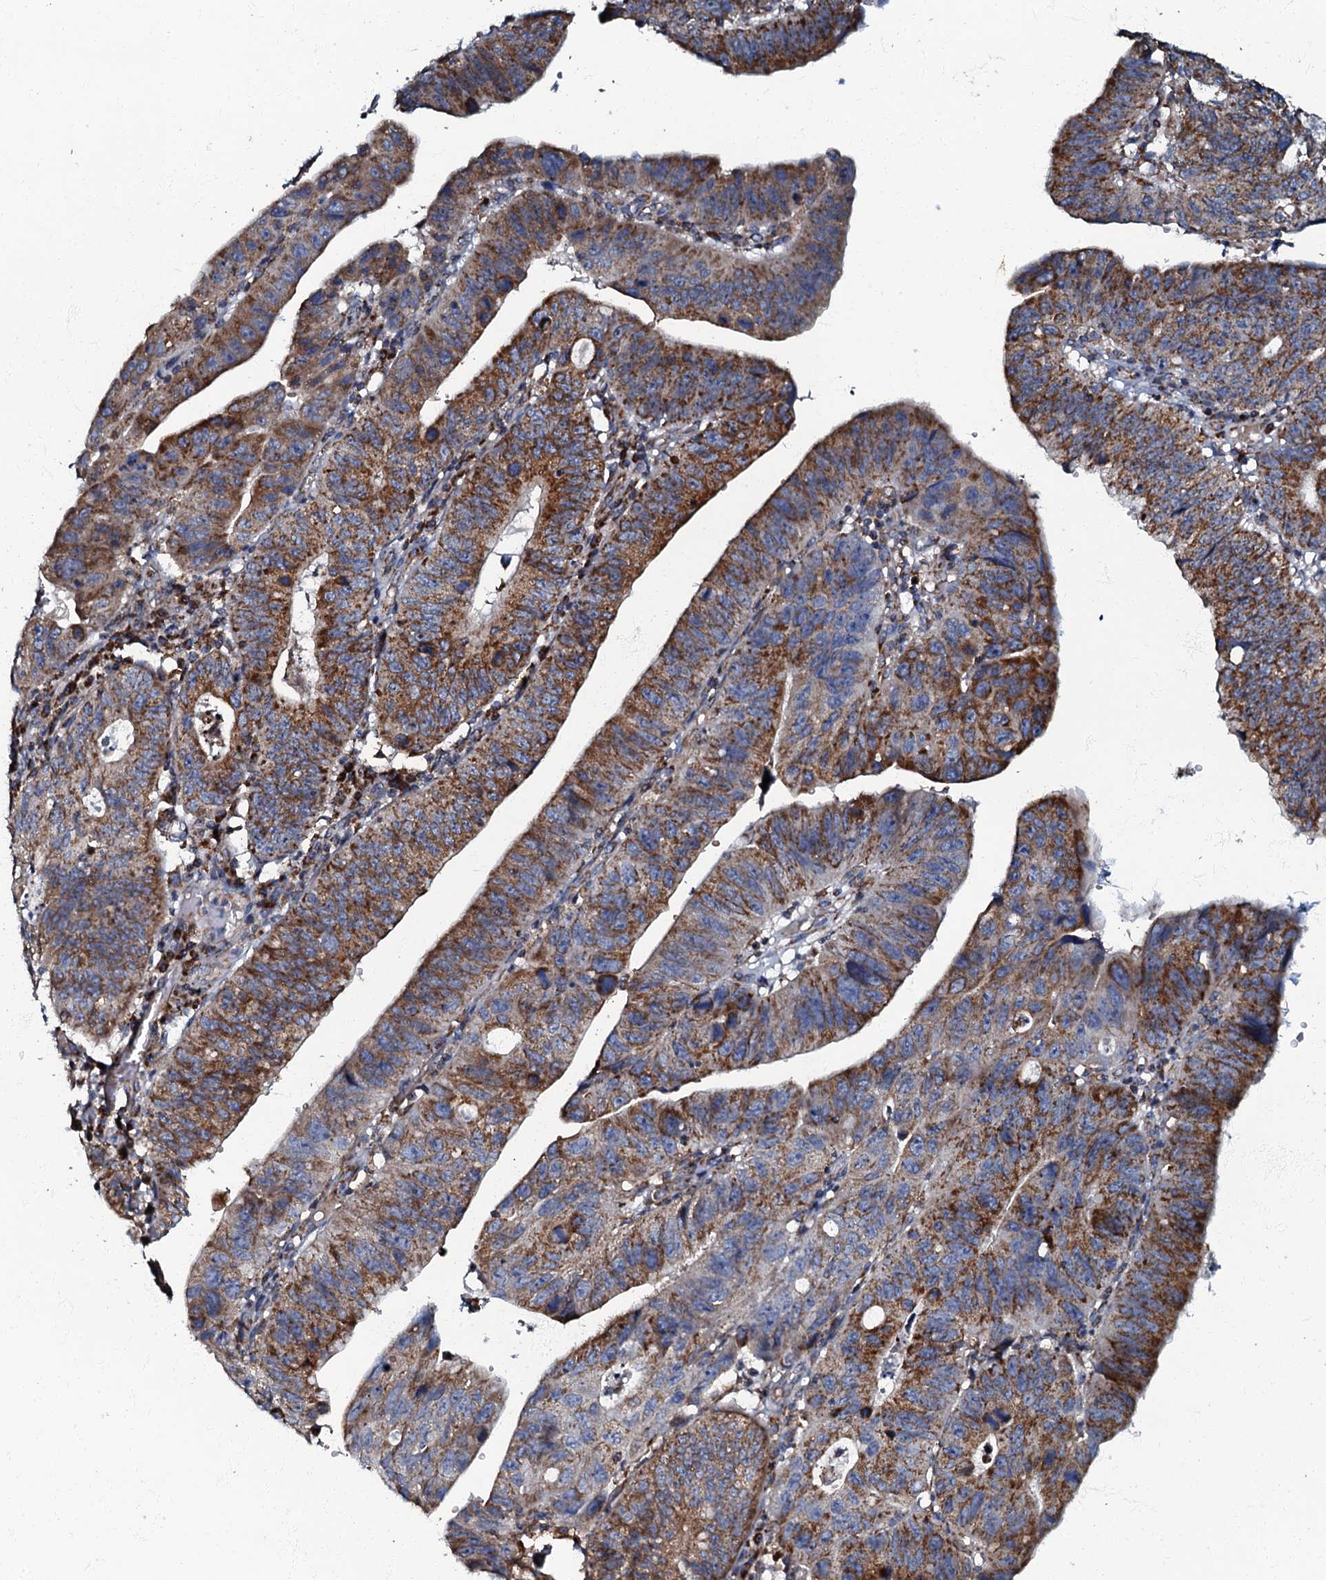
{"staining": {"intensity": "strong", "quantity": "25%-75%", "location": "cytoplasmic/membranous"}, "tissue": "stomach cancer", "cell_type": "Tumor cells", "image_type": "cancer", "snomed": [{"axis": "morphology", "description": "Adenocarcinoma, NOS"}, {"axis": "topography", "description": "Stomach"}], "caption": "Strong cytoplasmic/membranous staining is appreciated in about 25%-75% of tumor cells in stomach adenocarcinoma. (DAB IHC, brown staining for protein, blue staining for nuclei).", "gene": "NDUFA12", "patient": {"sex": "male", "age": 59}}